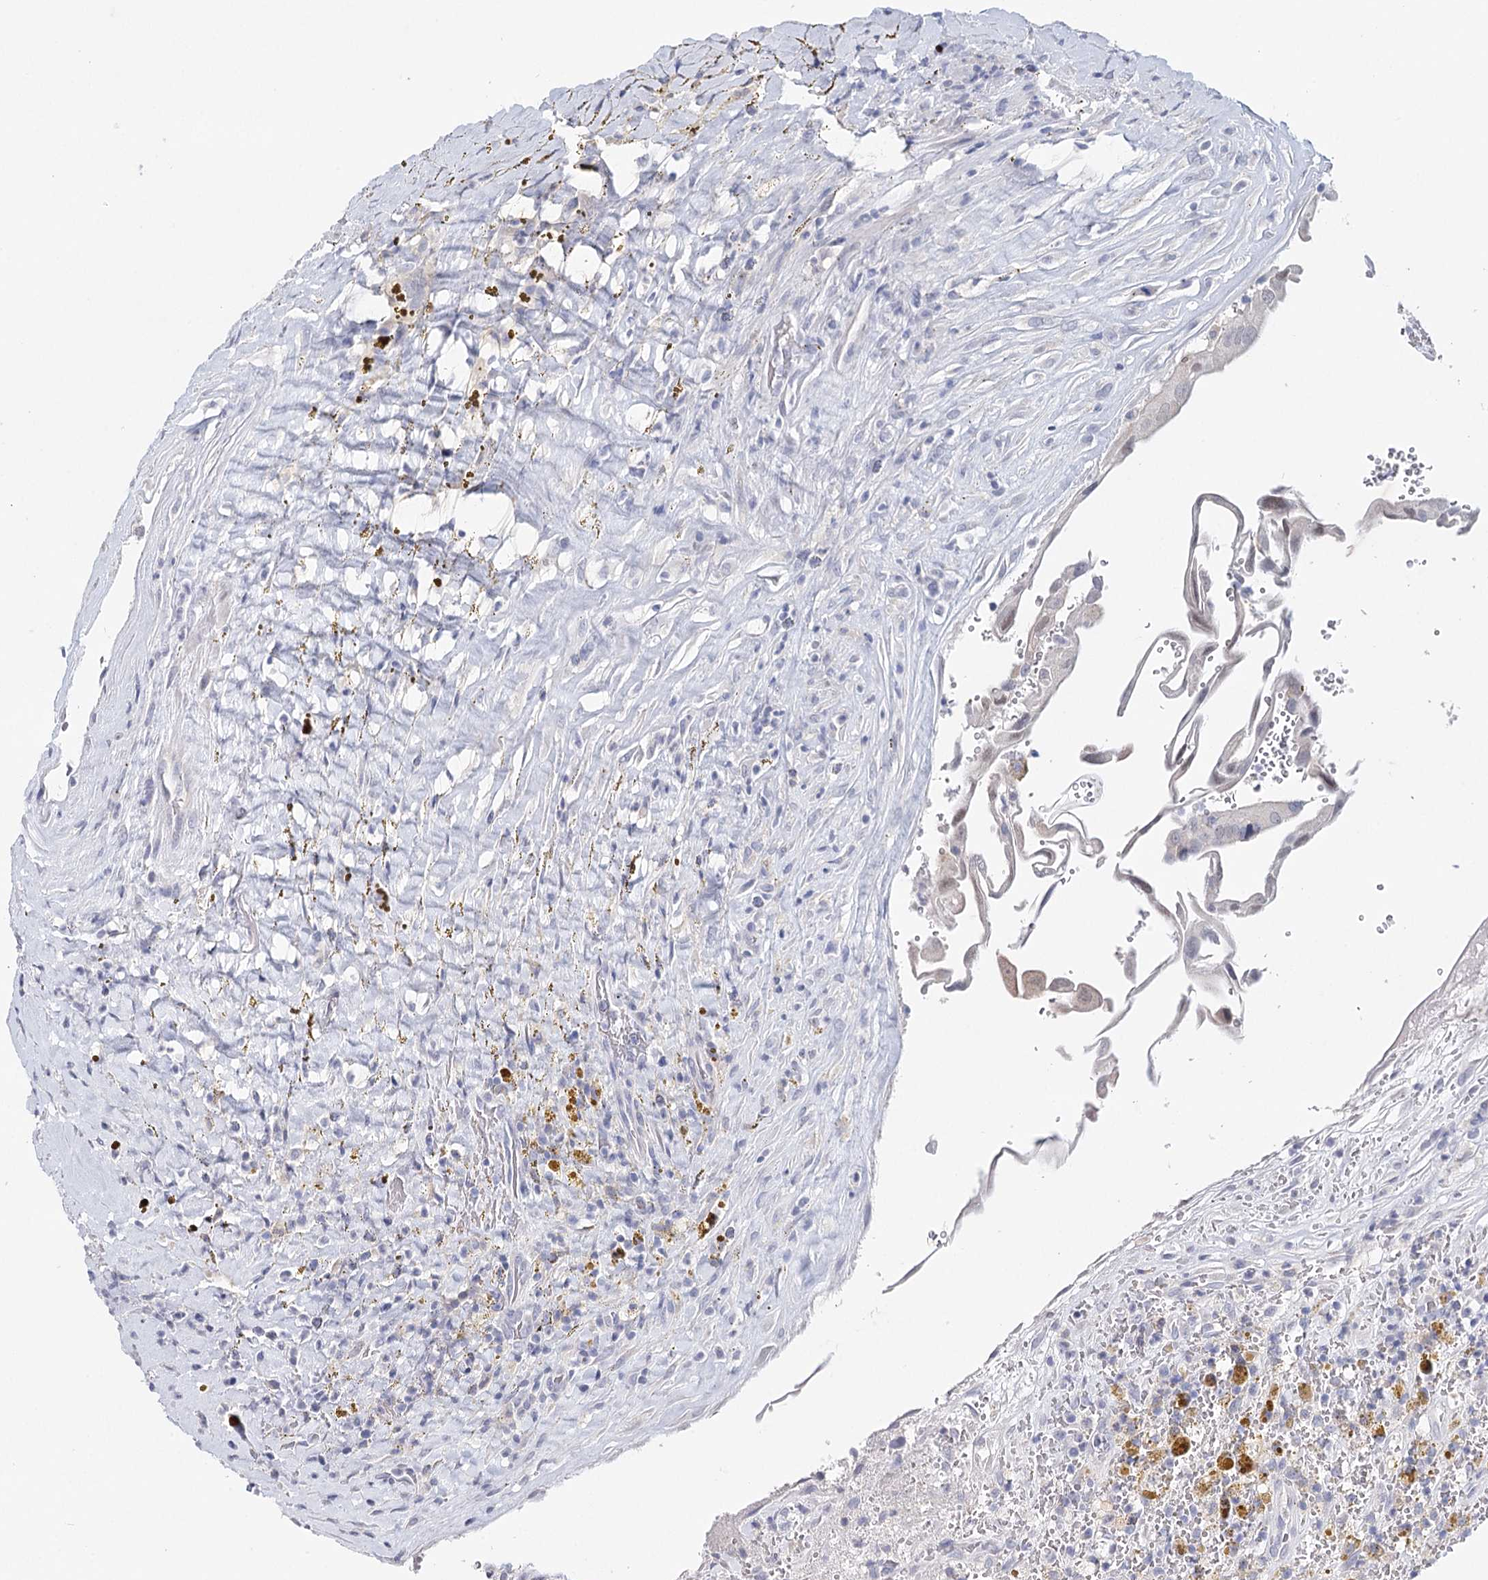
{"staining": {"intensity": "weak", "quantity": "<25%", "location": "cytoplasmic/membranous"}, "tissue": "thyroid cancer", "cell_type": "Tumor cells", "image_type": "cancer", "snomed": [{"axis": "morphology", "description": "Papillary adenocarcinoma, NOS"}, {"axis": "topography", "description": "Thyroid gland"}], "caption": "Tumor cells show no significant expression in thyroid cancer (papillary adenocarcinoma).", "gene": "HSPA4L", "patient": {"sex": "male", "age": 77}}